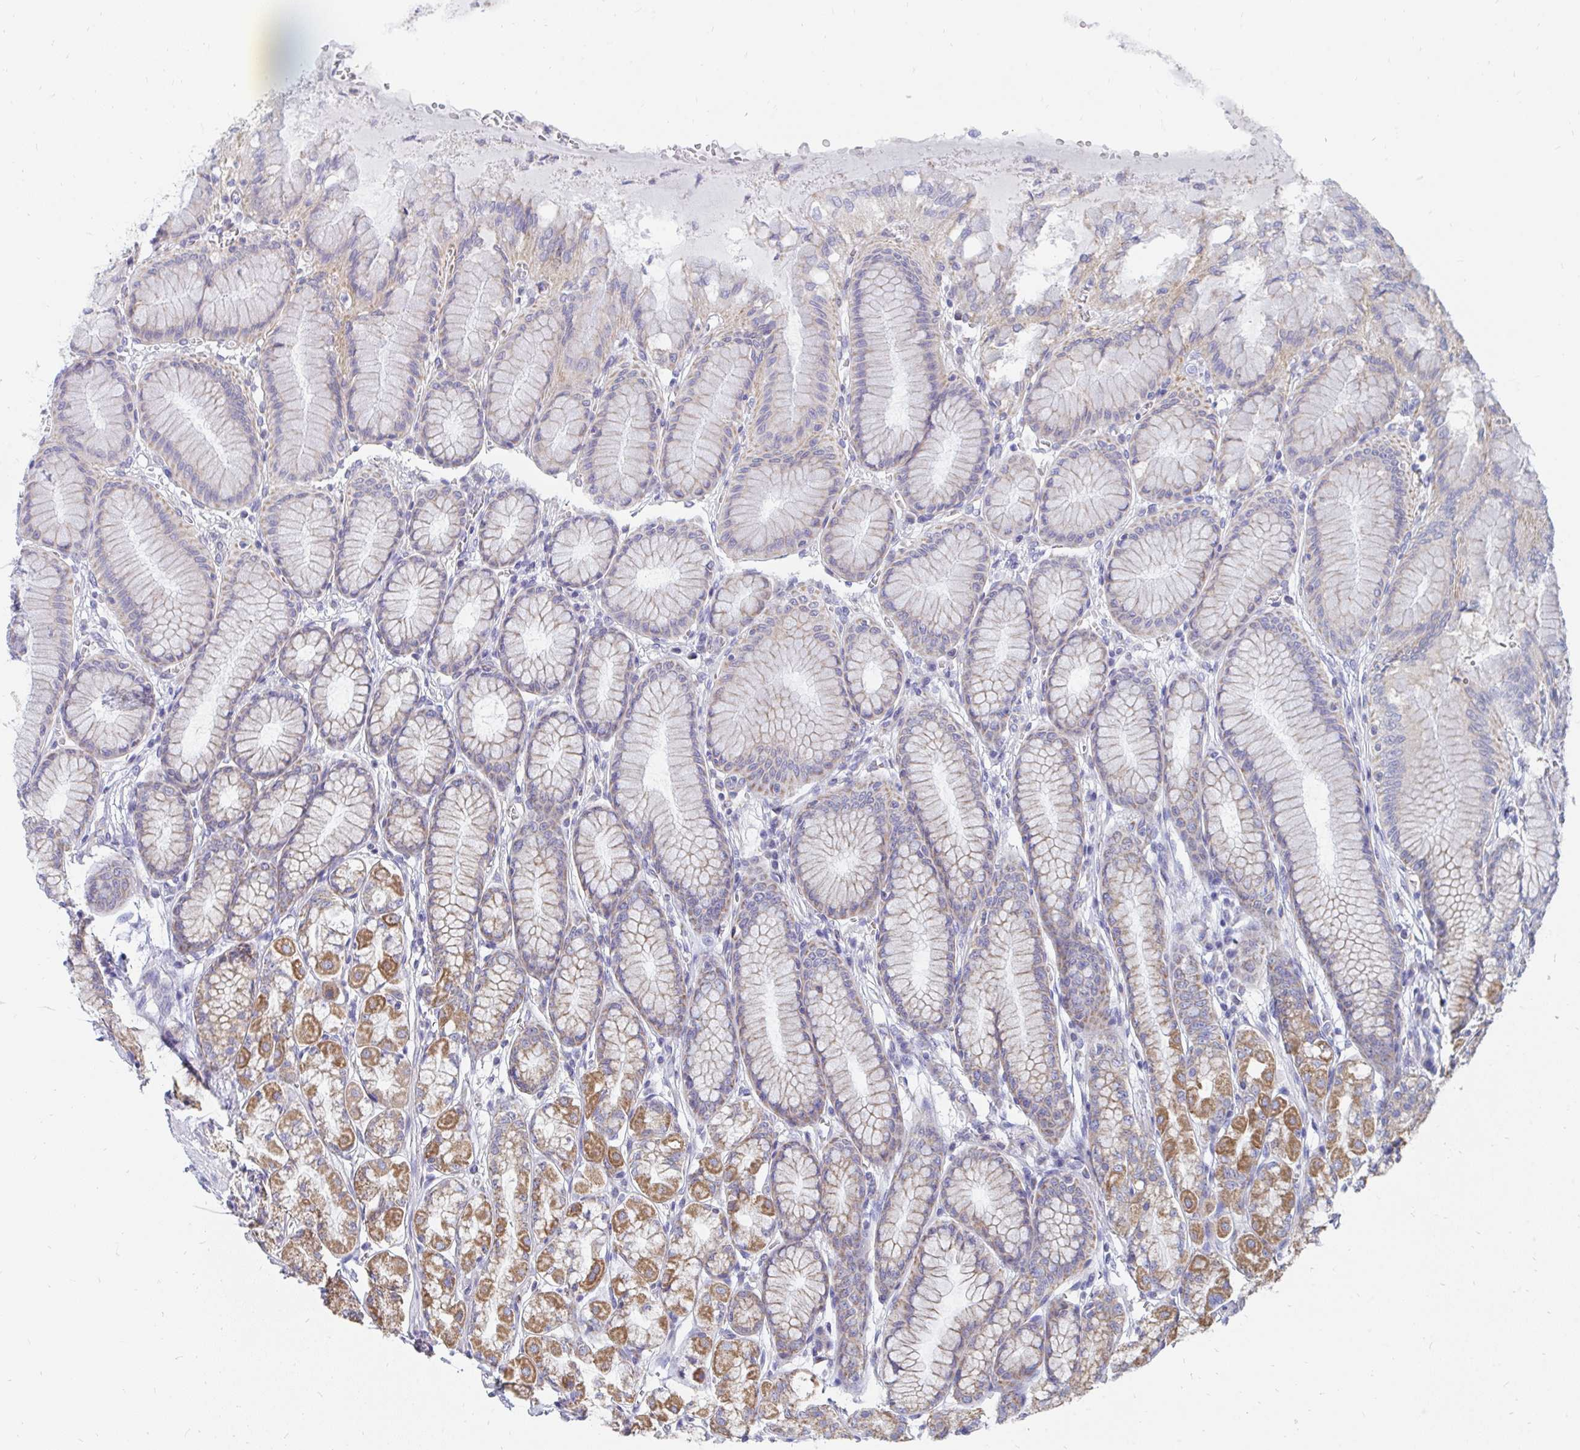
{"staining": {"intensity": "strong", "quantity": "25%-75%", "location": "cytoplasmic/membranous"}, "tissue": "stomach", "cell_type": "Glandular cells", "image_type": "normal", "snomed": [{"axis": "morphology", "description": "Normal tissue, NOS"}, {"axis": "topography", "description": "Stomach"}, {"axis": "topography", "description": "Stomach, lower"}], "caption": "Strong cytoplasmic/membranous expression is appreciated in about 25%-75% of glandular cells in unremarkable stomach.", "gene": "PC", "patient": {"sex": "male", "age": 76}}